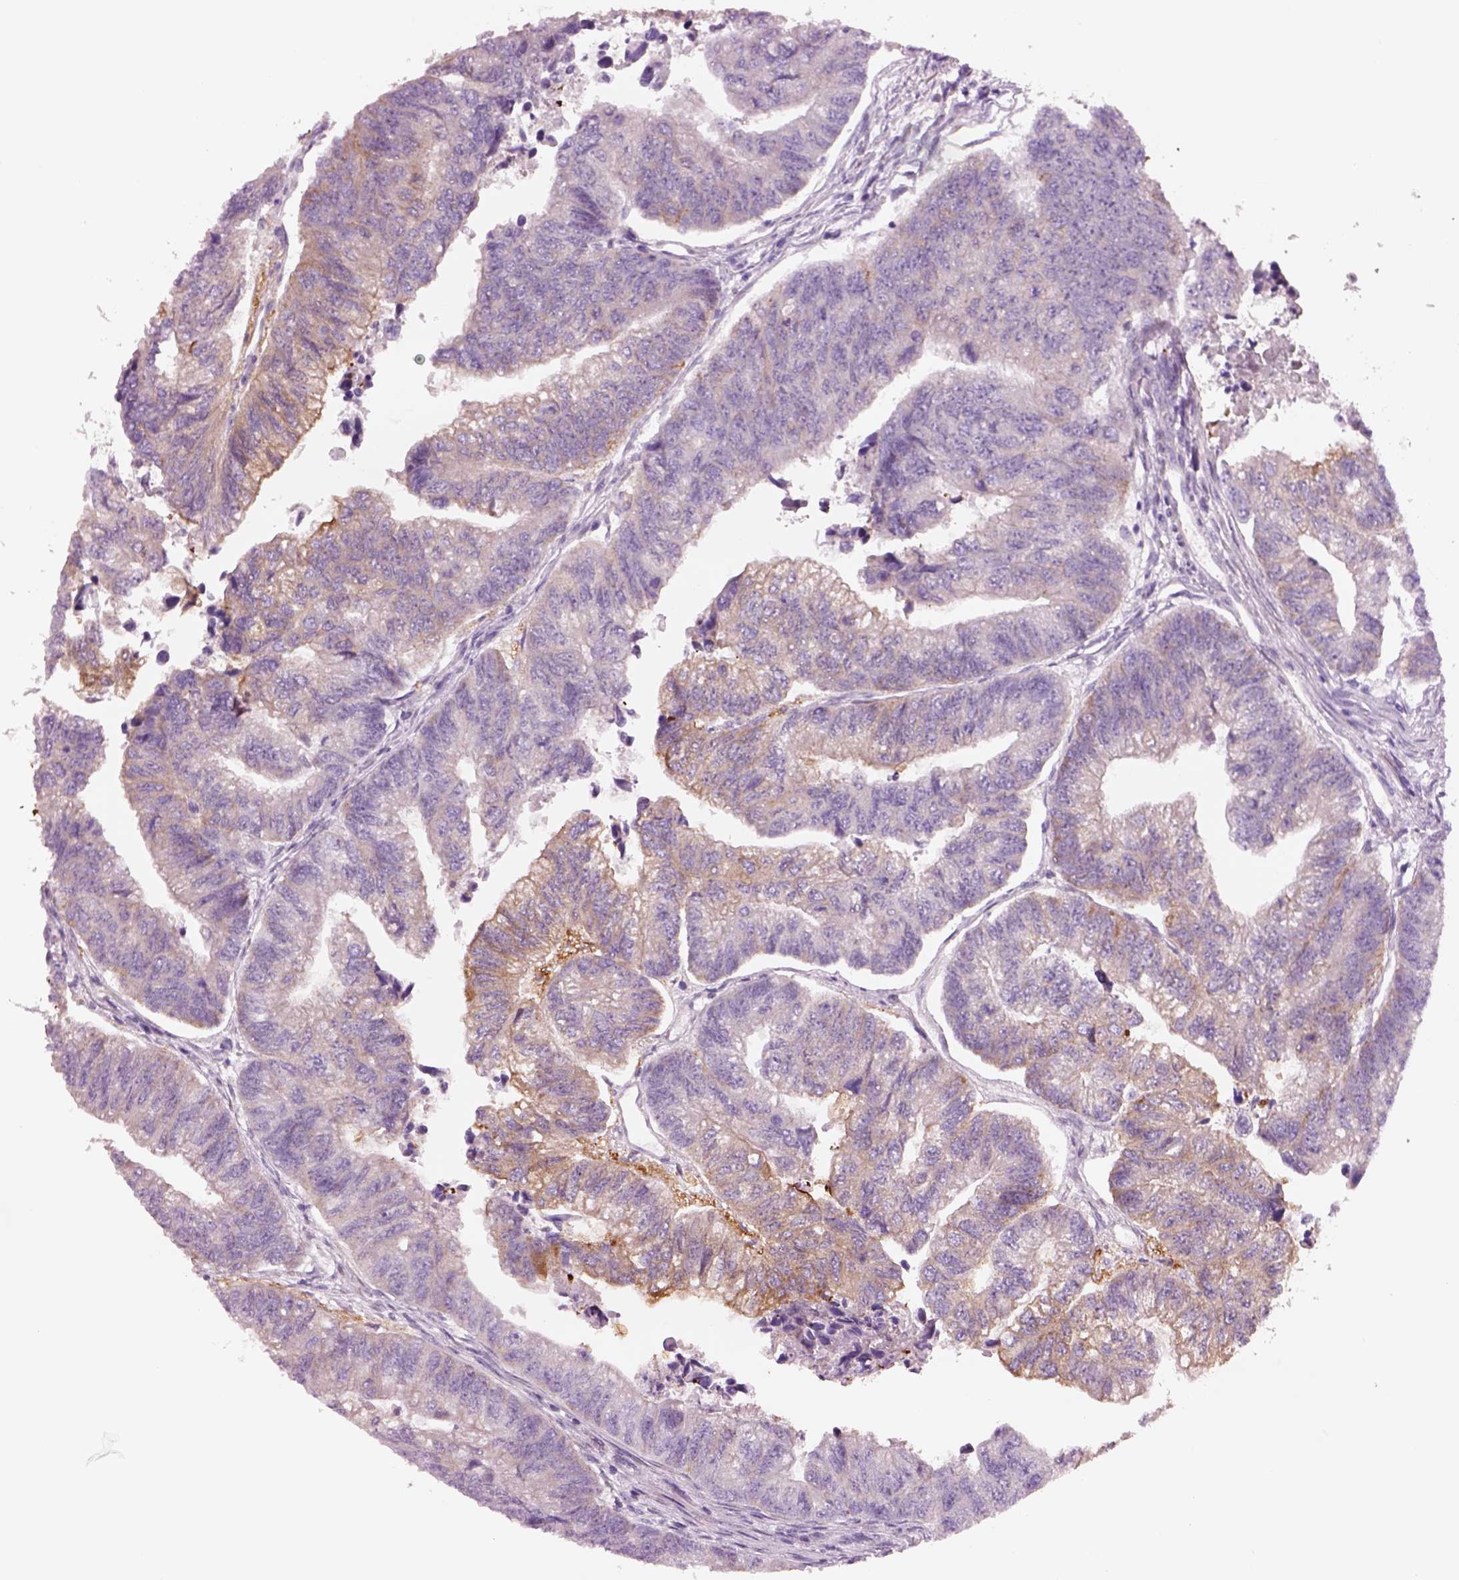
{"staining": {"intensity": "moderate", "quantity": "<25%", "location": "cytoplasmic/membranous"}, "tissue": "colorectal cancer", "cell_type": "Tumor cells", "image_type": "cancer", "snomed": [{"axis": "morphology", "description": "Adenocarcinoma, NOS"}, {"axis": "topography", "description": "Colon"}], "caption": "An IHC micrograph of tumor tissue is shown. Protein staining in brown shows moderate cytoplasmic/membranous positivity in adenocarcinoma (colorectal) within tumor cells. The protein of interest is stained brown, and the nuclei are stained in blue (DAB (3,3'-diaminobenzidine) IHC with brightfield microscopy, high magnification).", "gene": "PLPP7", "patient": {"sex": "female", "age": 65}}